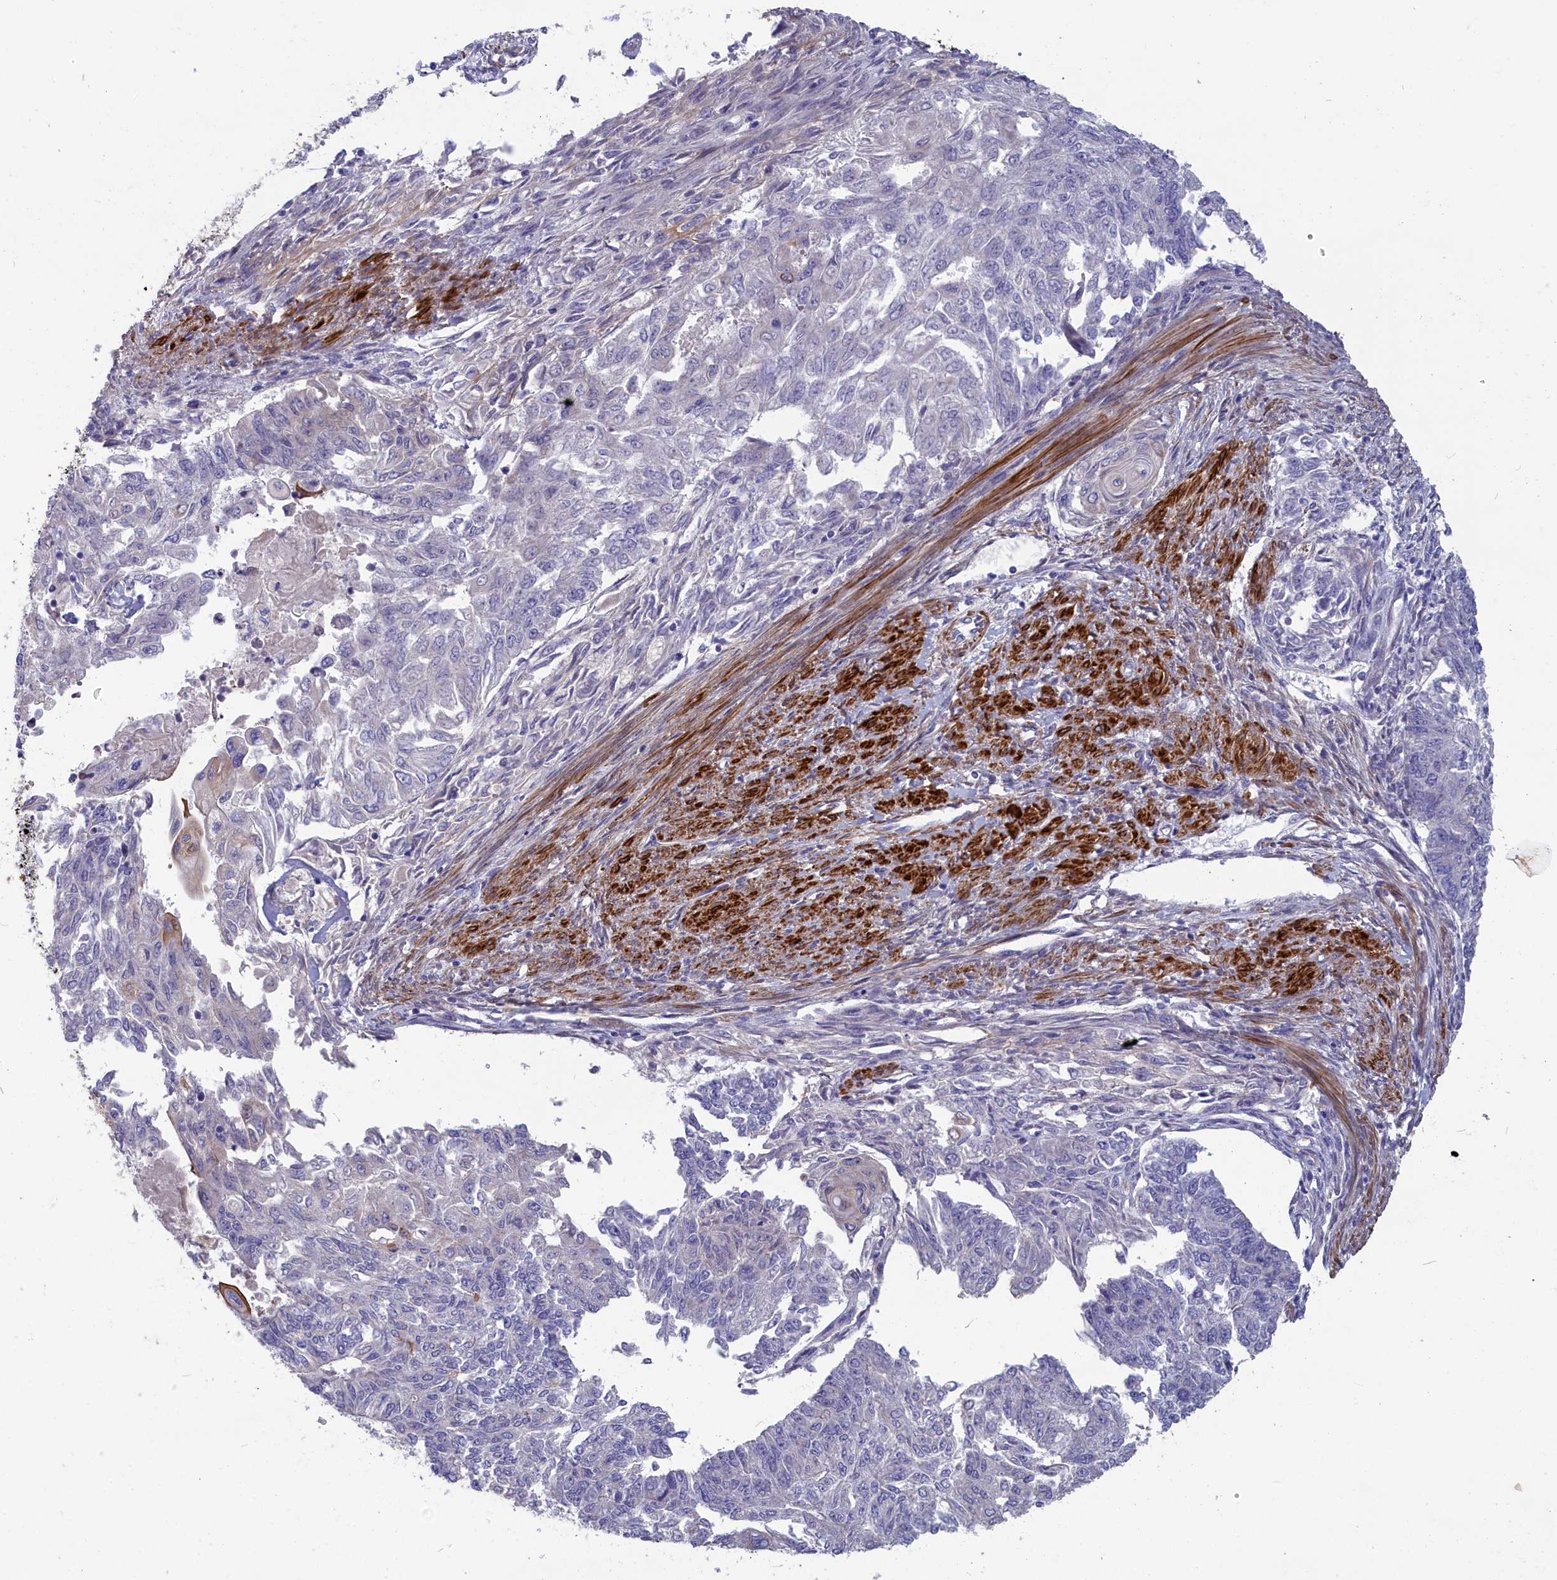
{"staining": {"intensity": "negative", "quantity": "none", "location": "none"}, "tissue": "endometrial cancer", "cell_type": "Tumor cells", "image_type": "cancer", "snomed": [{"axis": "morphology", "description": "Adenocarcinoma, NOS"}, {"axis": "topography", "description": "Endometrium"}], "caption": "The photomicrograph shows no staining of tumor cells in endometrial cancer. (DAB (3,3'-diaminobenzidine) IHC visualized using brightfield microscopy, high magnification).", "gene": "TUBGCP4", "patient": {"sex": "female", "age": 32}}